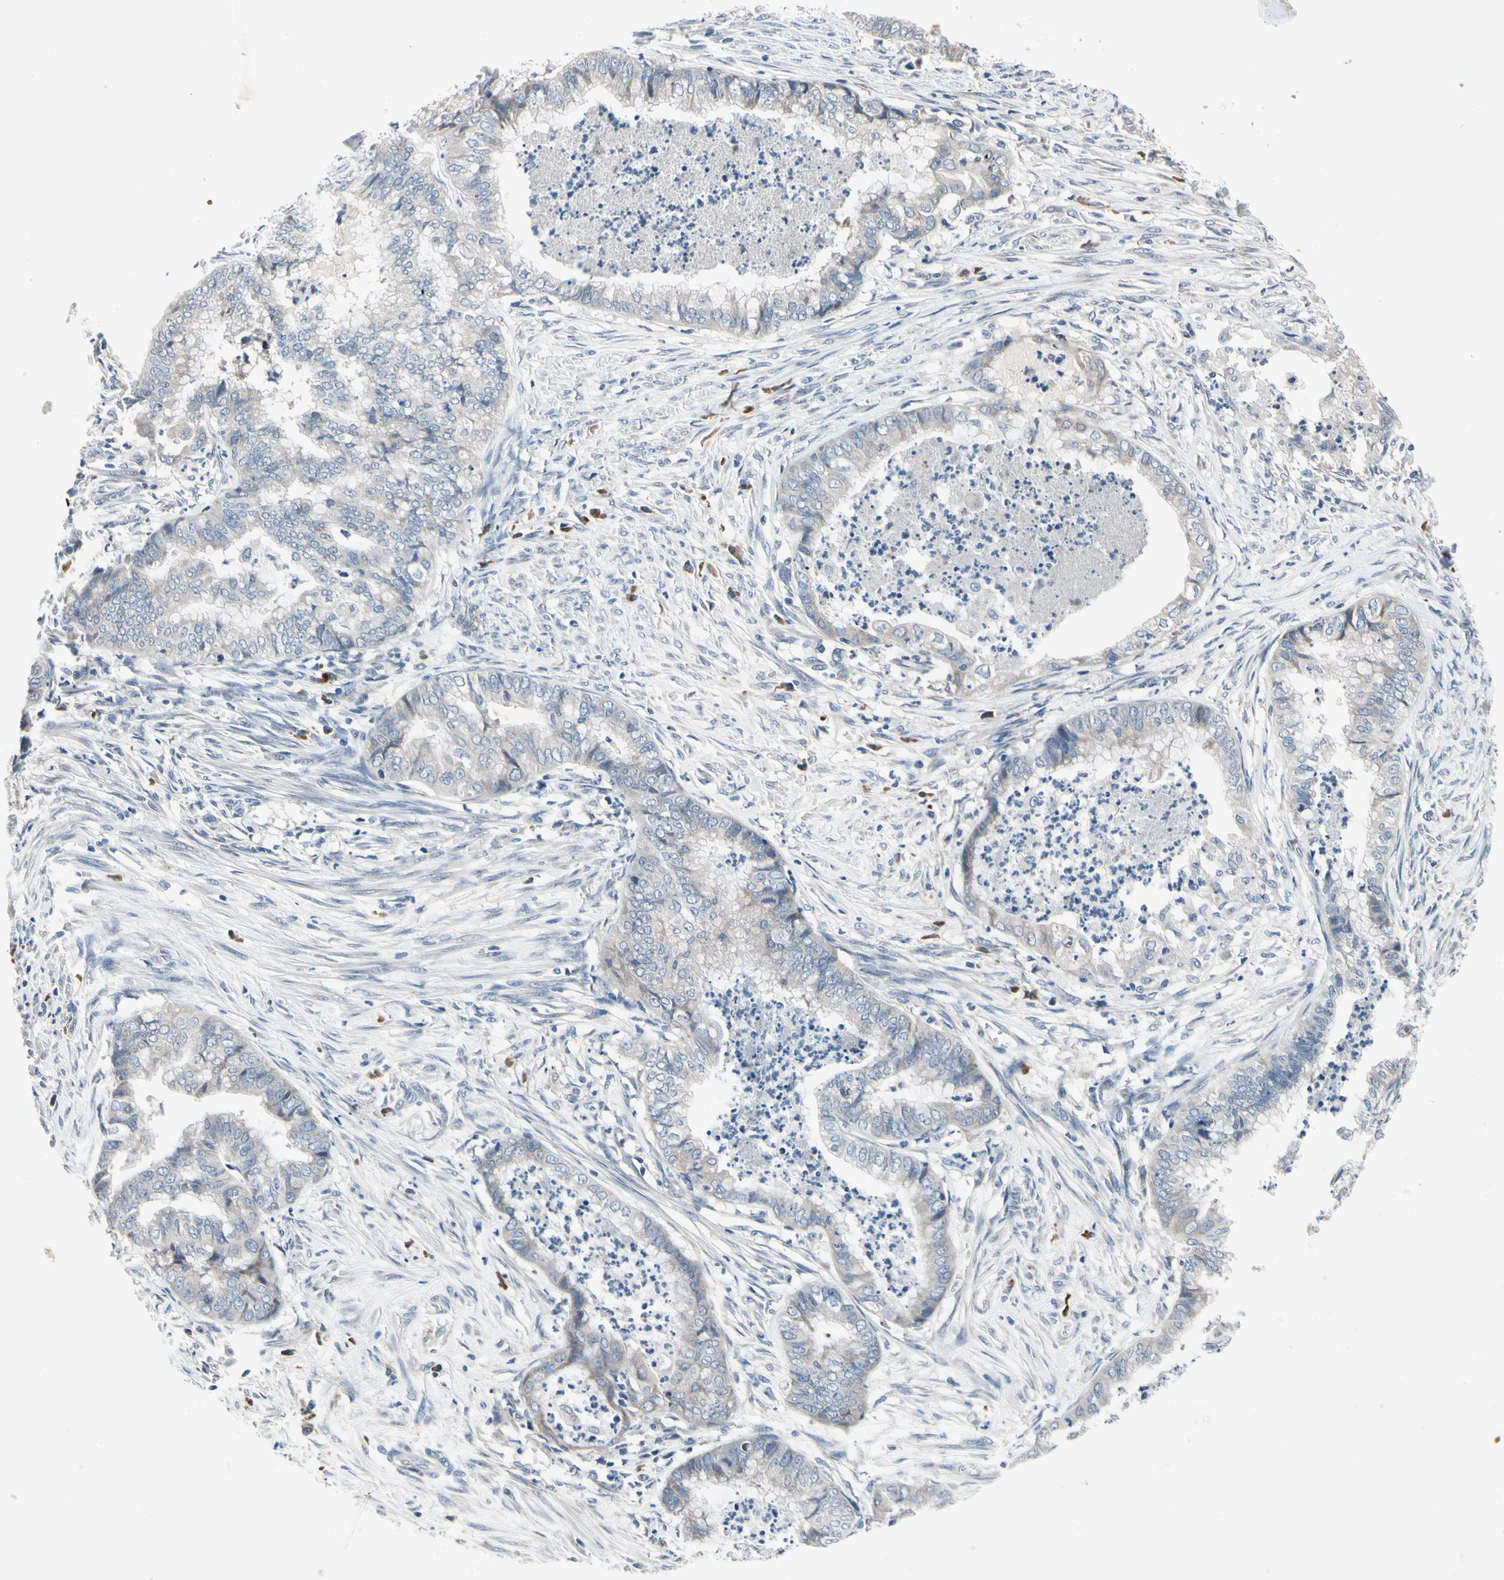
{"staining": {"intensity": "weak", "quantity": "<25%", "location": "cytoplasmic/membranous"}, "tissue": "endometrial cancer", "cell_type": "Tumor cells", "image_type": "cancer", "snomed": [{"axis": "morphology", "description": "Necrosis, NOS"}, {"axis": "morphology", "description": "Adenocarcinoma, NOS"}, {"axis": "topography", "description": "Endometrium"}], "caption": "DAB immunohistochemical staining of adenocarcinoma (endometrial) reveals no significant positivity in tumor cells.", "gene": "SELENOK", "patient": {"sex": "female", "age": 79}}